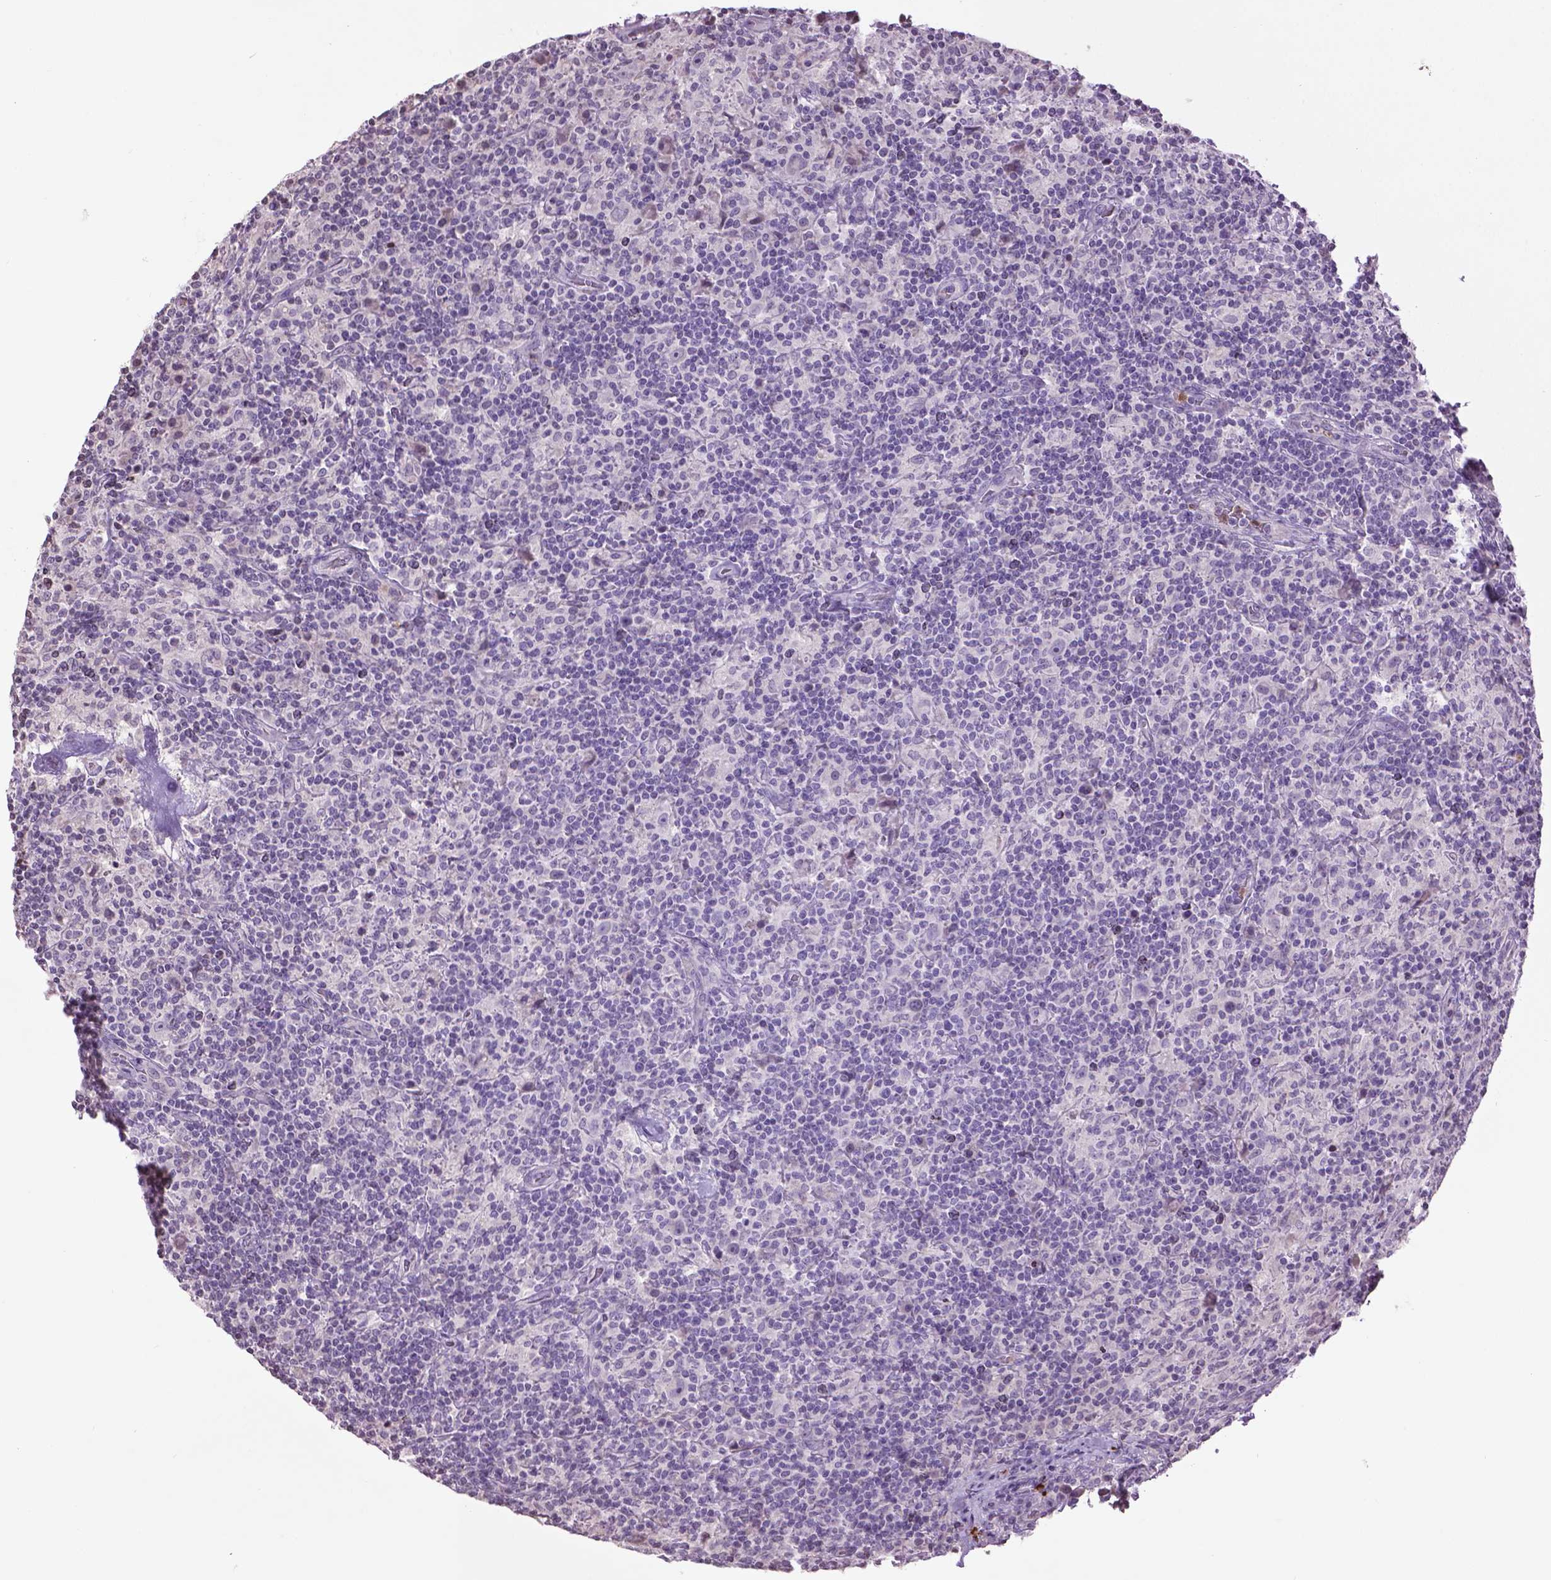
{"staining": {"intensity": "negative", "quantity": "none", "location": "none"}, "tissue": "lymphoma", "cell_type": "Tumor cells", "image_type": "cancer", "snomed": [{"axis": "morphology", "description": "Hodgkin's disease, NOS"}, {"axis": "topography", "description": "Lymph node"}], "caption": "The immunohistochemistry image has no significant positivity in tumor cells of Hodgkin's disease tissue. (Brightfield microscopy of DAB IHC at high magnification).", "gene": "NTNG2", "patient": {"sex": "male", "age": 70}}